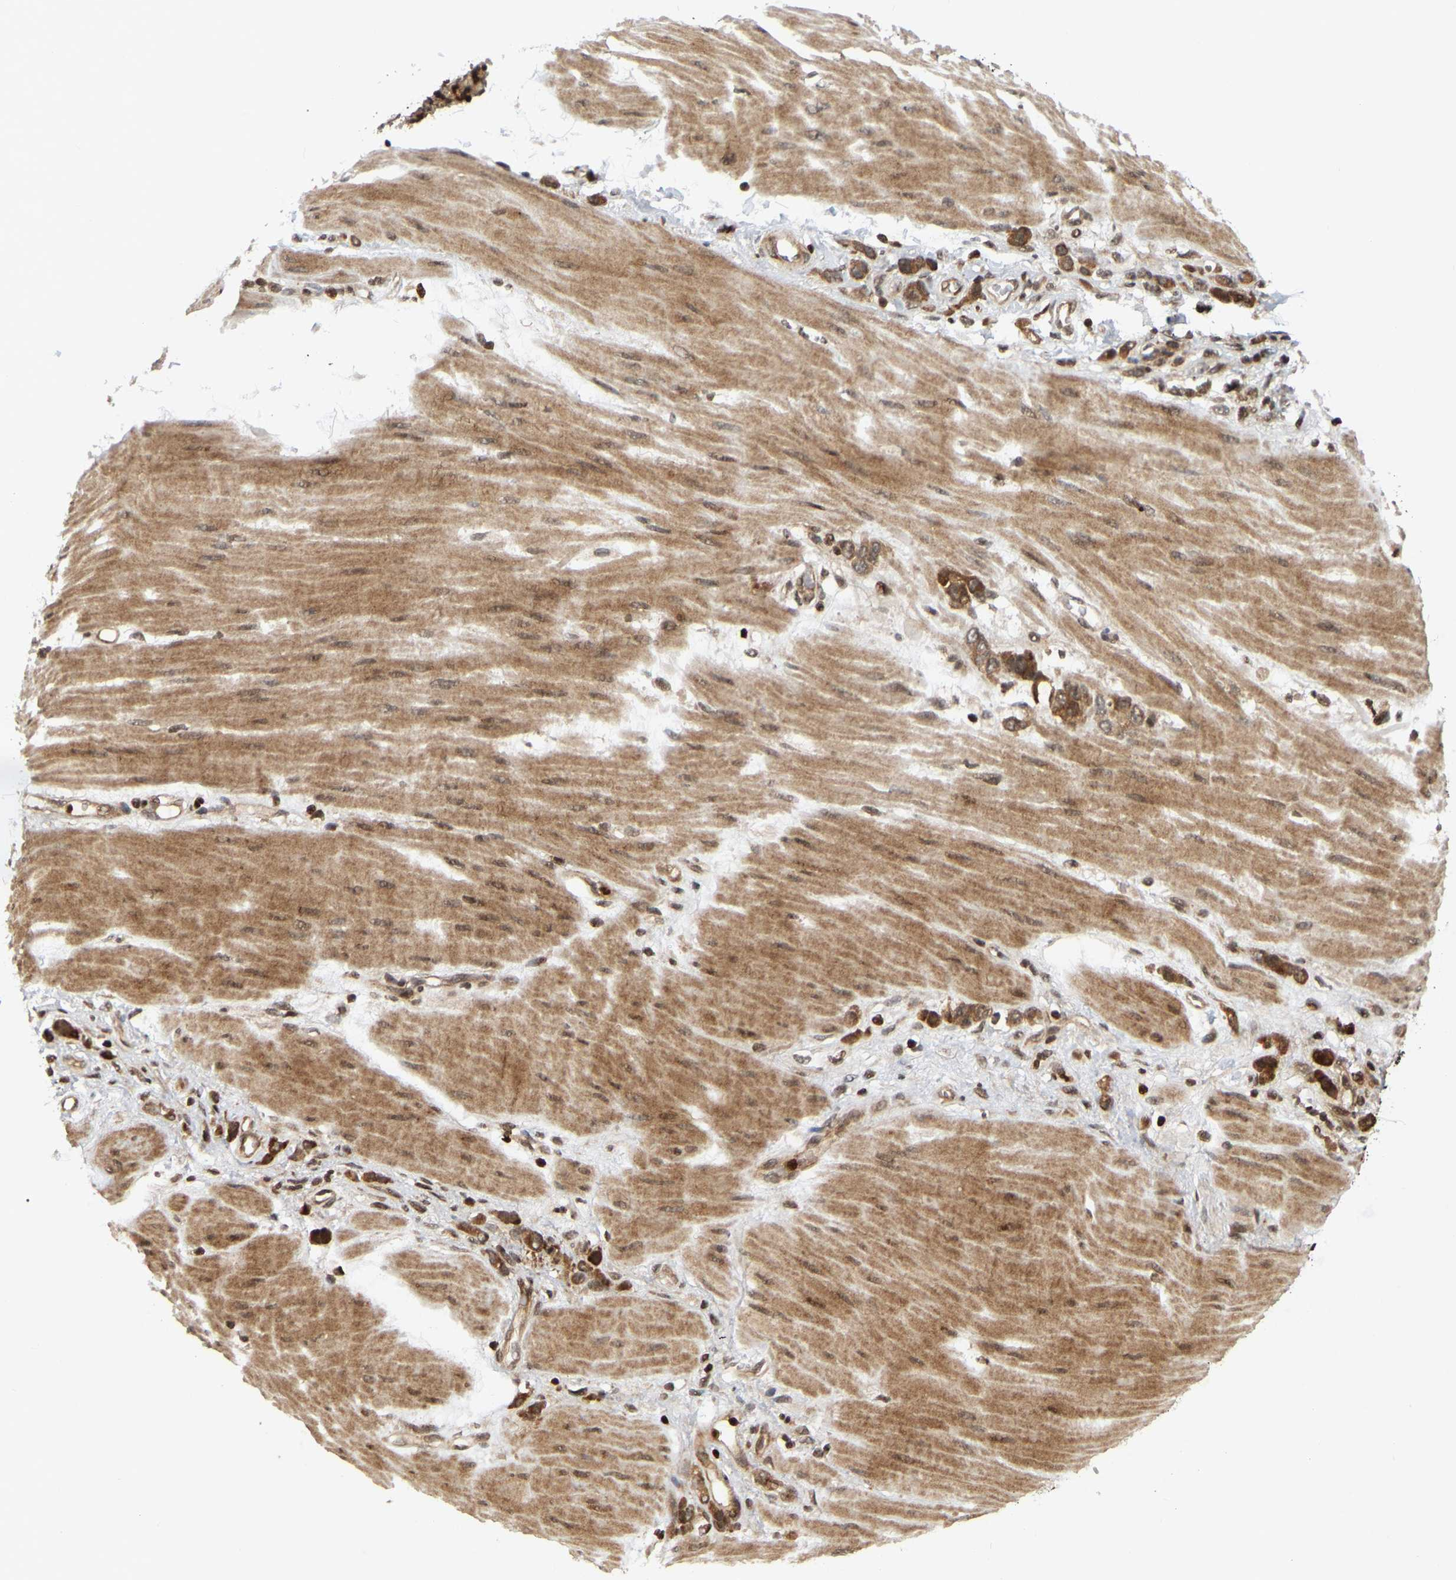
{"staining": {"intensity": "moderate", "quantity": ">75%", "location": "cytoplasmic/membranous"}, "tissue": "stomach cancer", "cell_type": "Tumor cells", "image_type": "cancer", "snomed": [{"axis": "morphology", "description": "Adenocarcinoma, NOS"}, {"axis": "topography", "description": "Stomach"}], "caption": "Adenocarcinoma (stomach) stained with immunohistochemistry (IHC) demonstrates moderate cytoplasmic/membranous expression in about >75% of tumor cells.", "gene": "NFE2L2", "patient": {"sex": "male", "age": 82}}